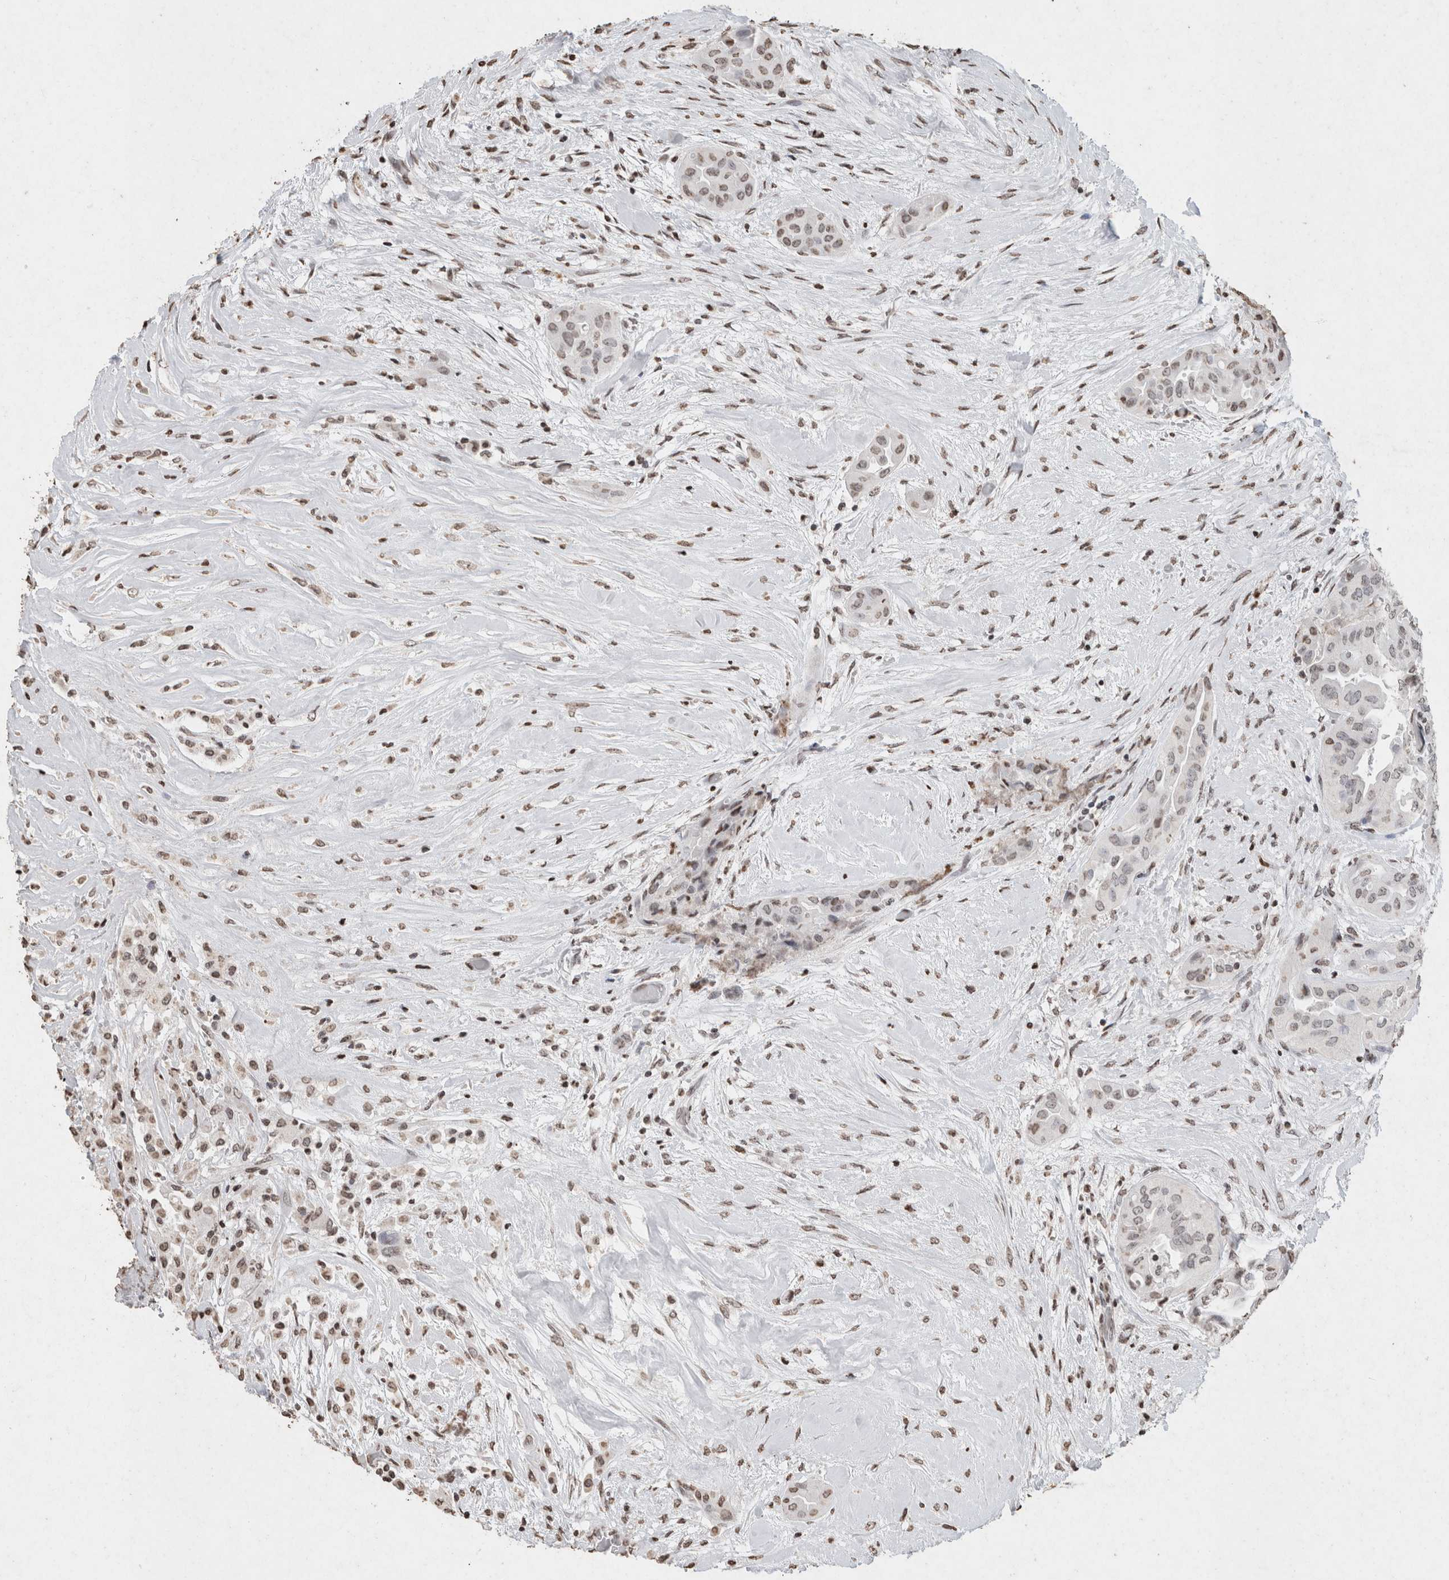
{"staining": {"intensity": "weak", "quantity": "25%-75%", "location": "nuclear"}, "tissue": "thyroid cancer", "cell_type": "Tumor cells", "image_type": "cancer", "snomed": [{"axis": "morphology", "description": "Papillary adenocarcinoma, NOS"}, {"axis": "topography", "description": "Thyroid gland"}], "caption": "Thyroid papillary adenocarcinoma stained with a protein marker reveals weak staining in tumor cells.", "gene": "CNTN1", "patient": {"sex": "female", "age": 59}}